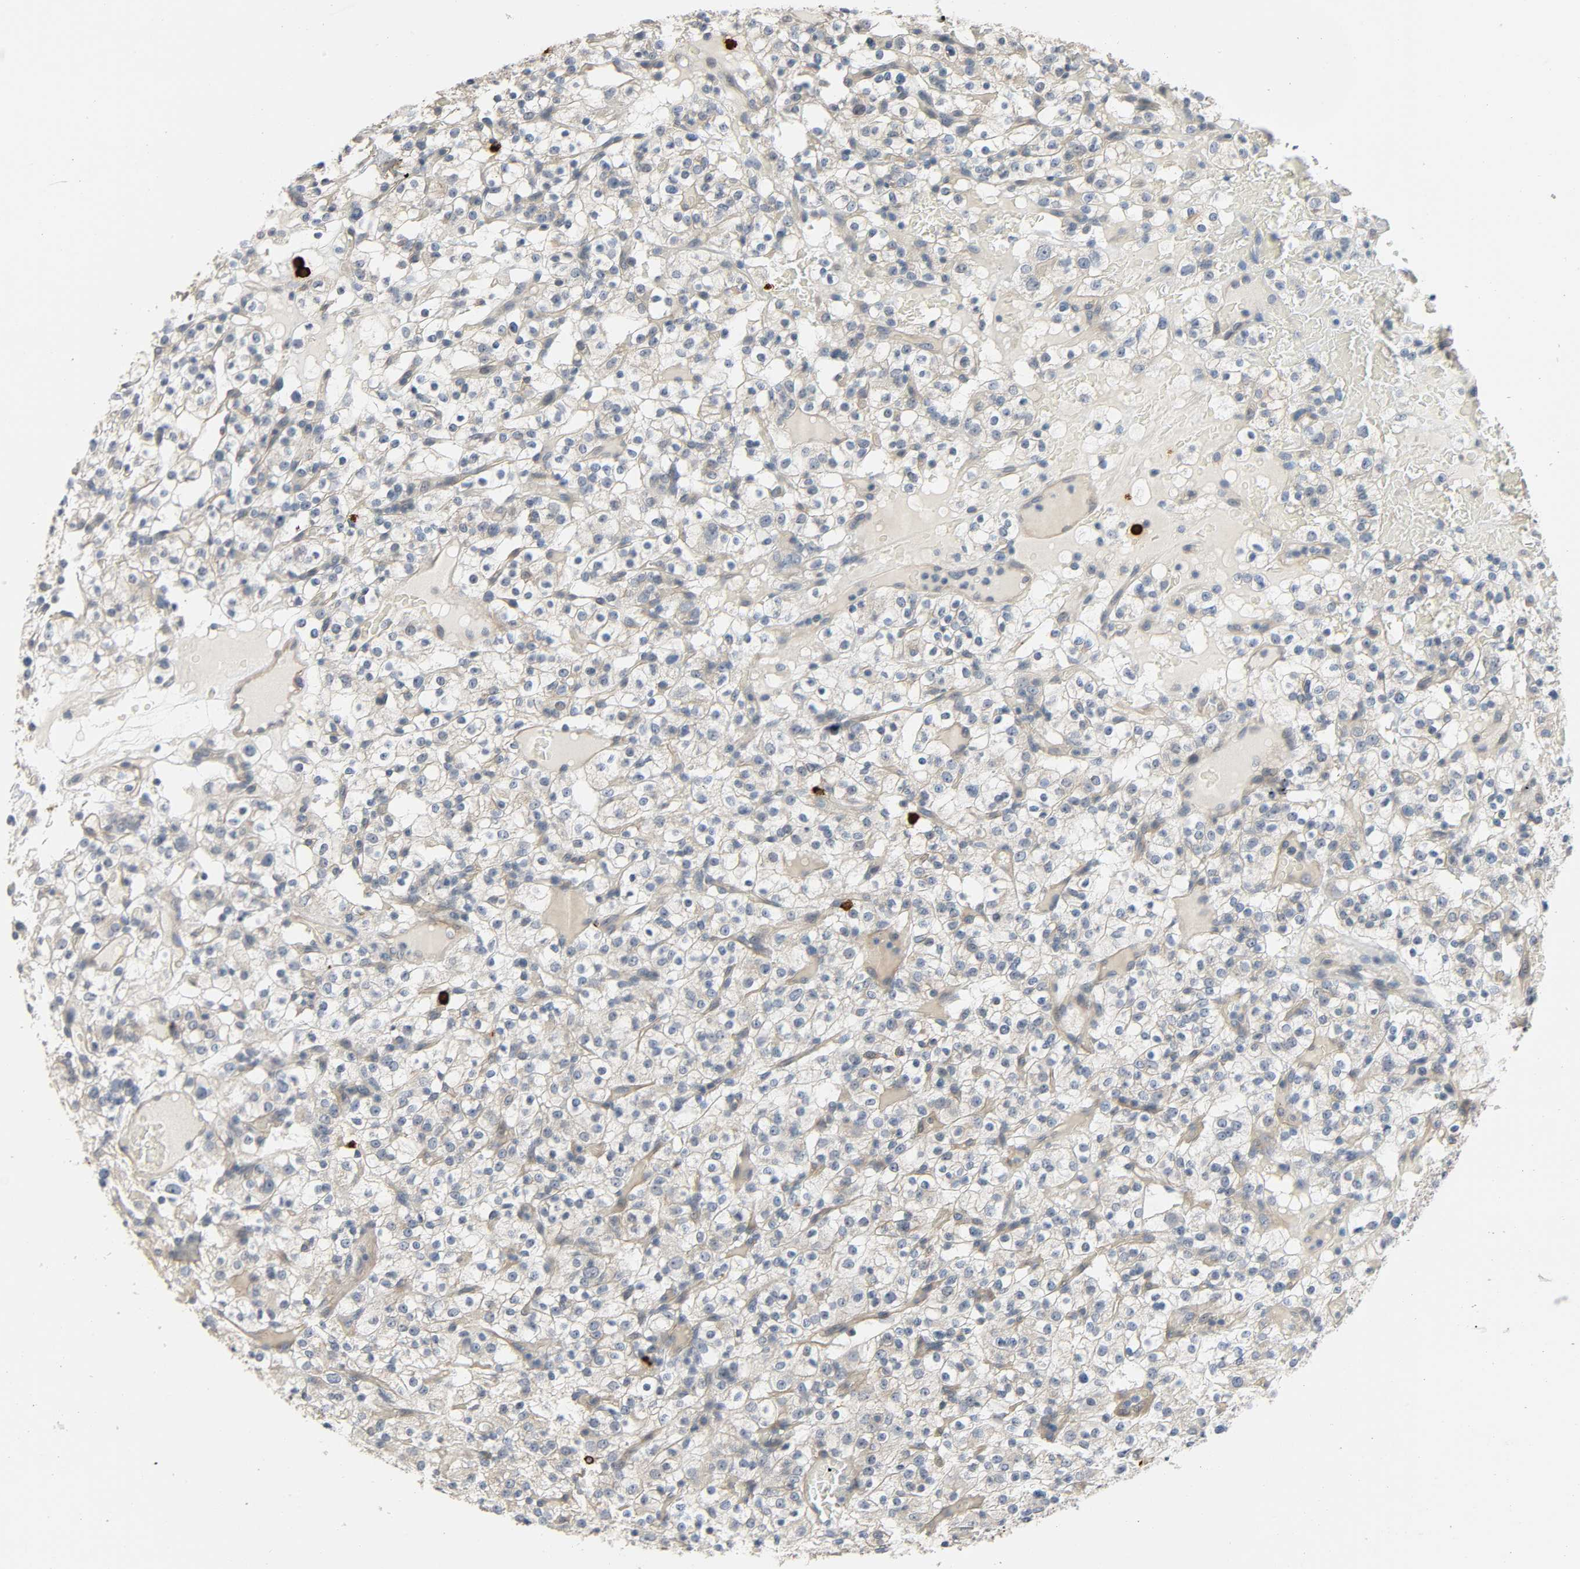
{"staining": {"intensity": "weak", "quantity": "25%-75%", "location": "cytoplasmic/membranous"}, "tissue": "renal cancer", "cell_type": "Tumor cells", "image_type": "cancer", "snomed": [{"axis": "morphology", "description": "Normal tissue, NOS"}, {"axis": "morphology", "description": "Adenocarcinoma, NOS"}, {"axis": "topography", "description": "Kidney"}], "caption": "Approximately 25%-75% of tumor cells in renal adenocarcinoma reveal weak cytoplasmic/membranous protein expression as visualized by brown immunohistochemical staining.", "gene": "LIMCH1", "patient": {"sex": "female", "age": 72}}